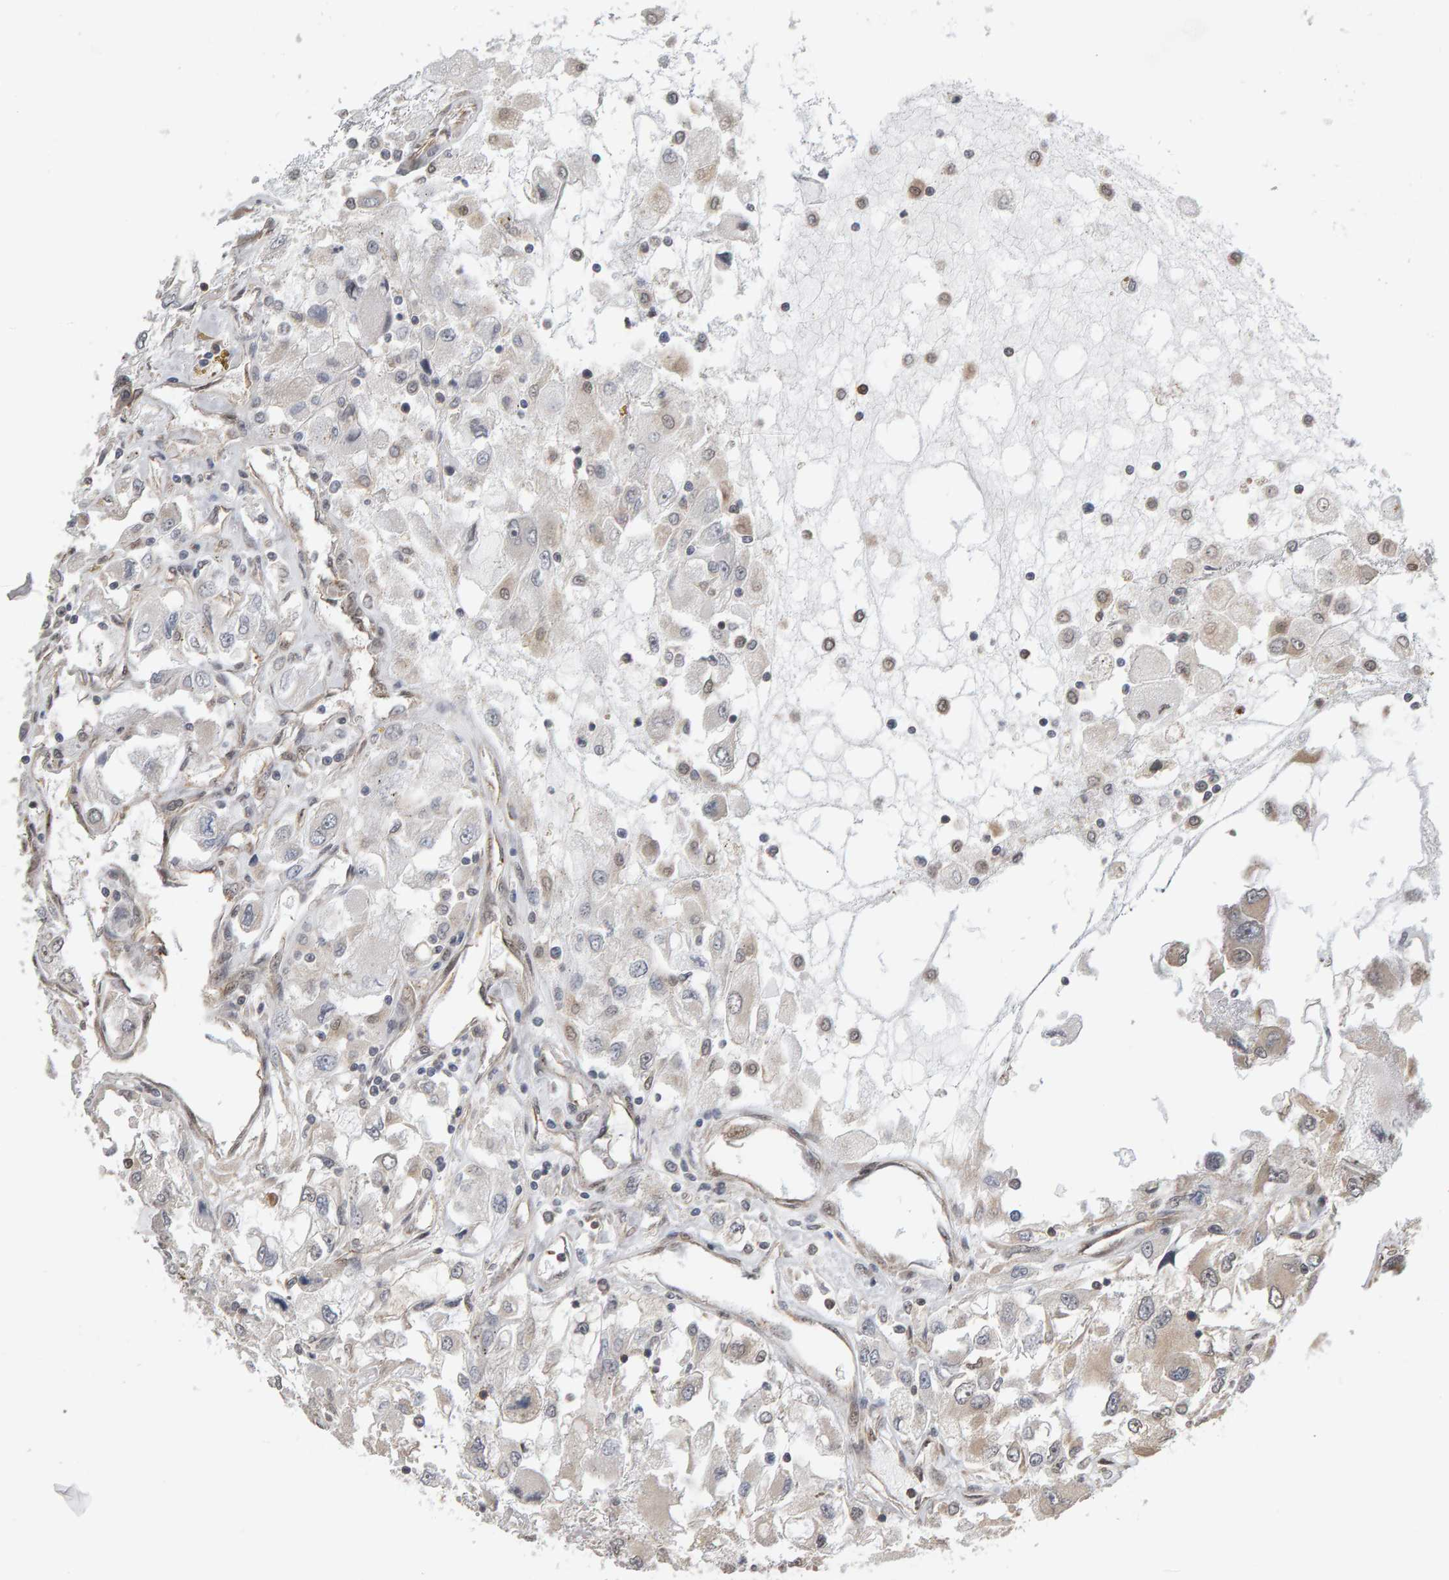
{"staining": {"intensity": "negative", "quantity": "none", "location": "none"}, "tissue": "renal cancer", "cell_type": "Tumor cells", "image_type": "cancer", "snomed": [{"axis": "morphology", "description": "Adenocarcinoma, NOS"}, {"axis": "topography", "description": "Kidney"}], "caption": "DAB immunohistochemical staining of renal adenocarcinoma reveals no significant staining in tumor cells.", "gene": "COASY", "patient": {"sex": "female", "age": 52}}